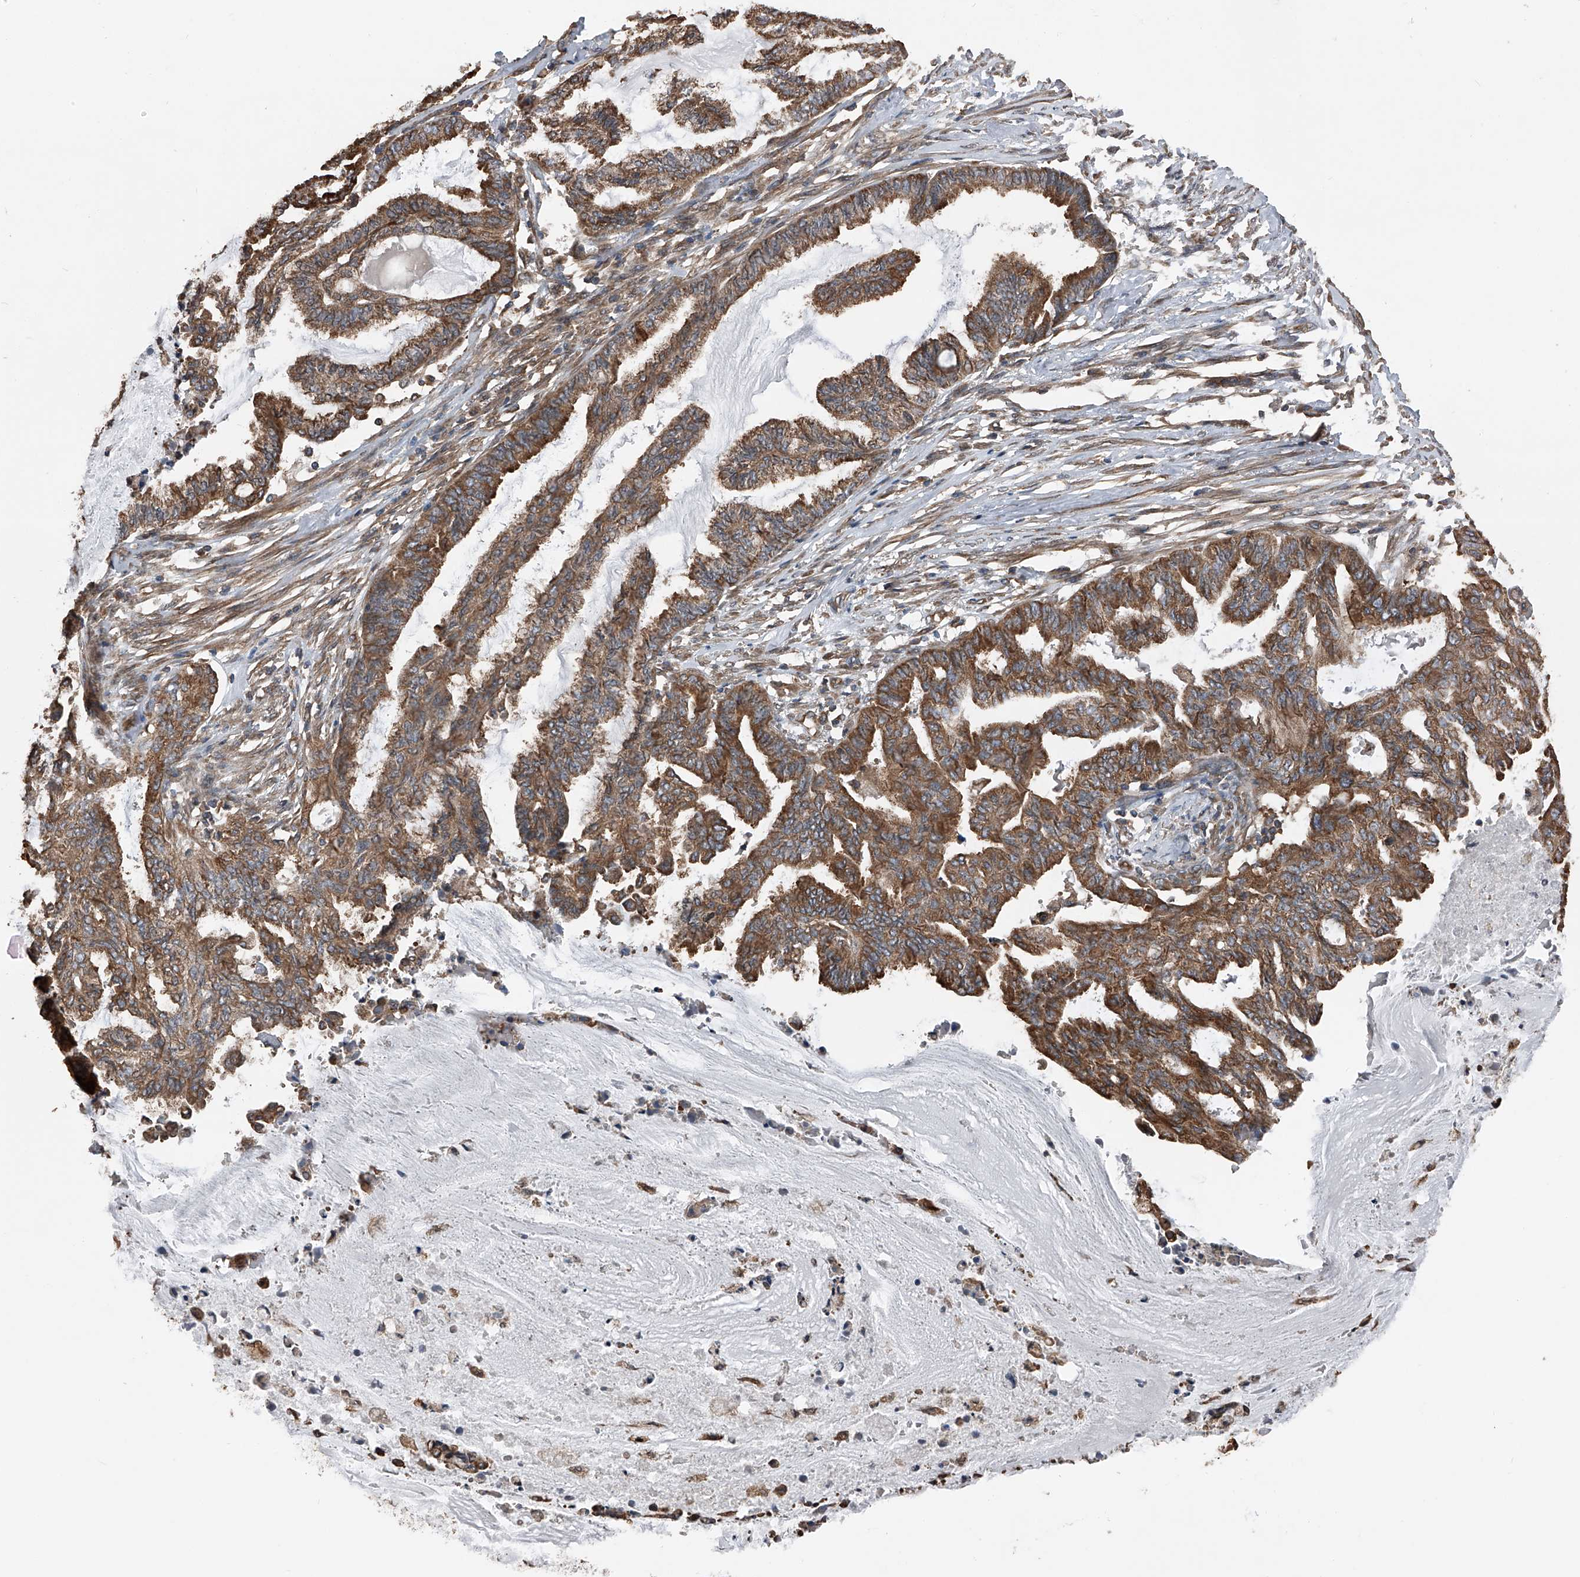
{"staining": {"intensity": "strong", "quantity": ">75%", "location": "cytoplasmic/membranous"}, "tissue": "endometrial cancer", "cell_type": "Tumor cells", "image_type": "cancer", "snomed": [{"axis": "morphology", "description": "Adenocarcinoma, NOS"}, {"axis": "topography", "description": "Endometrium"}], "caption": "Brown immunohistochemical staining in endometrial cancer (adenocarcinoma) displays strong cytoplasmic/membranous positivity in approximately >75% of tumor cells. (DAB IHC with brightfield microscopy, high magnification).", "gene": "KCNJ2", "patient": {"sex": "female", "age": 86}}